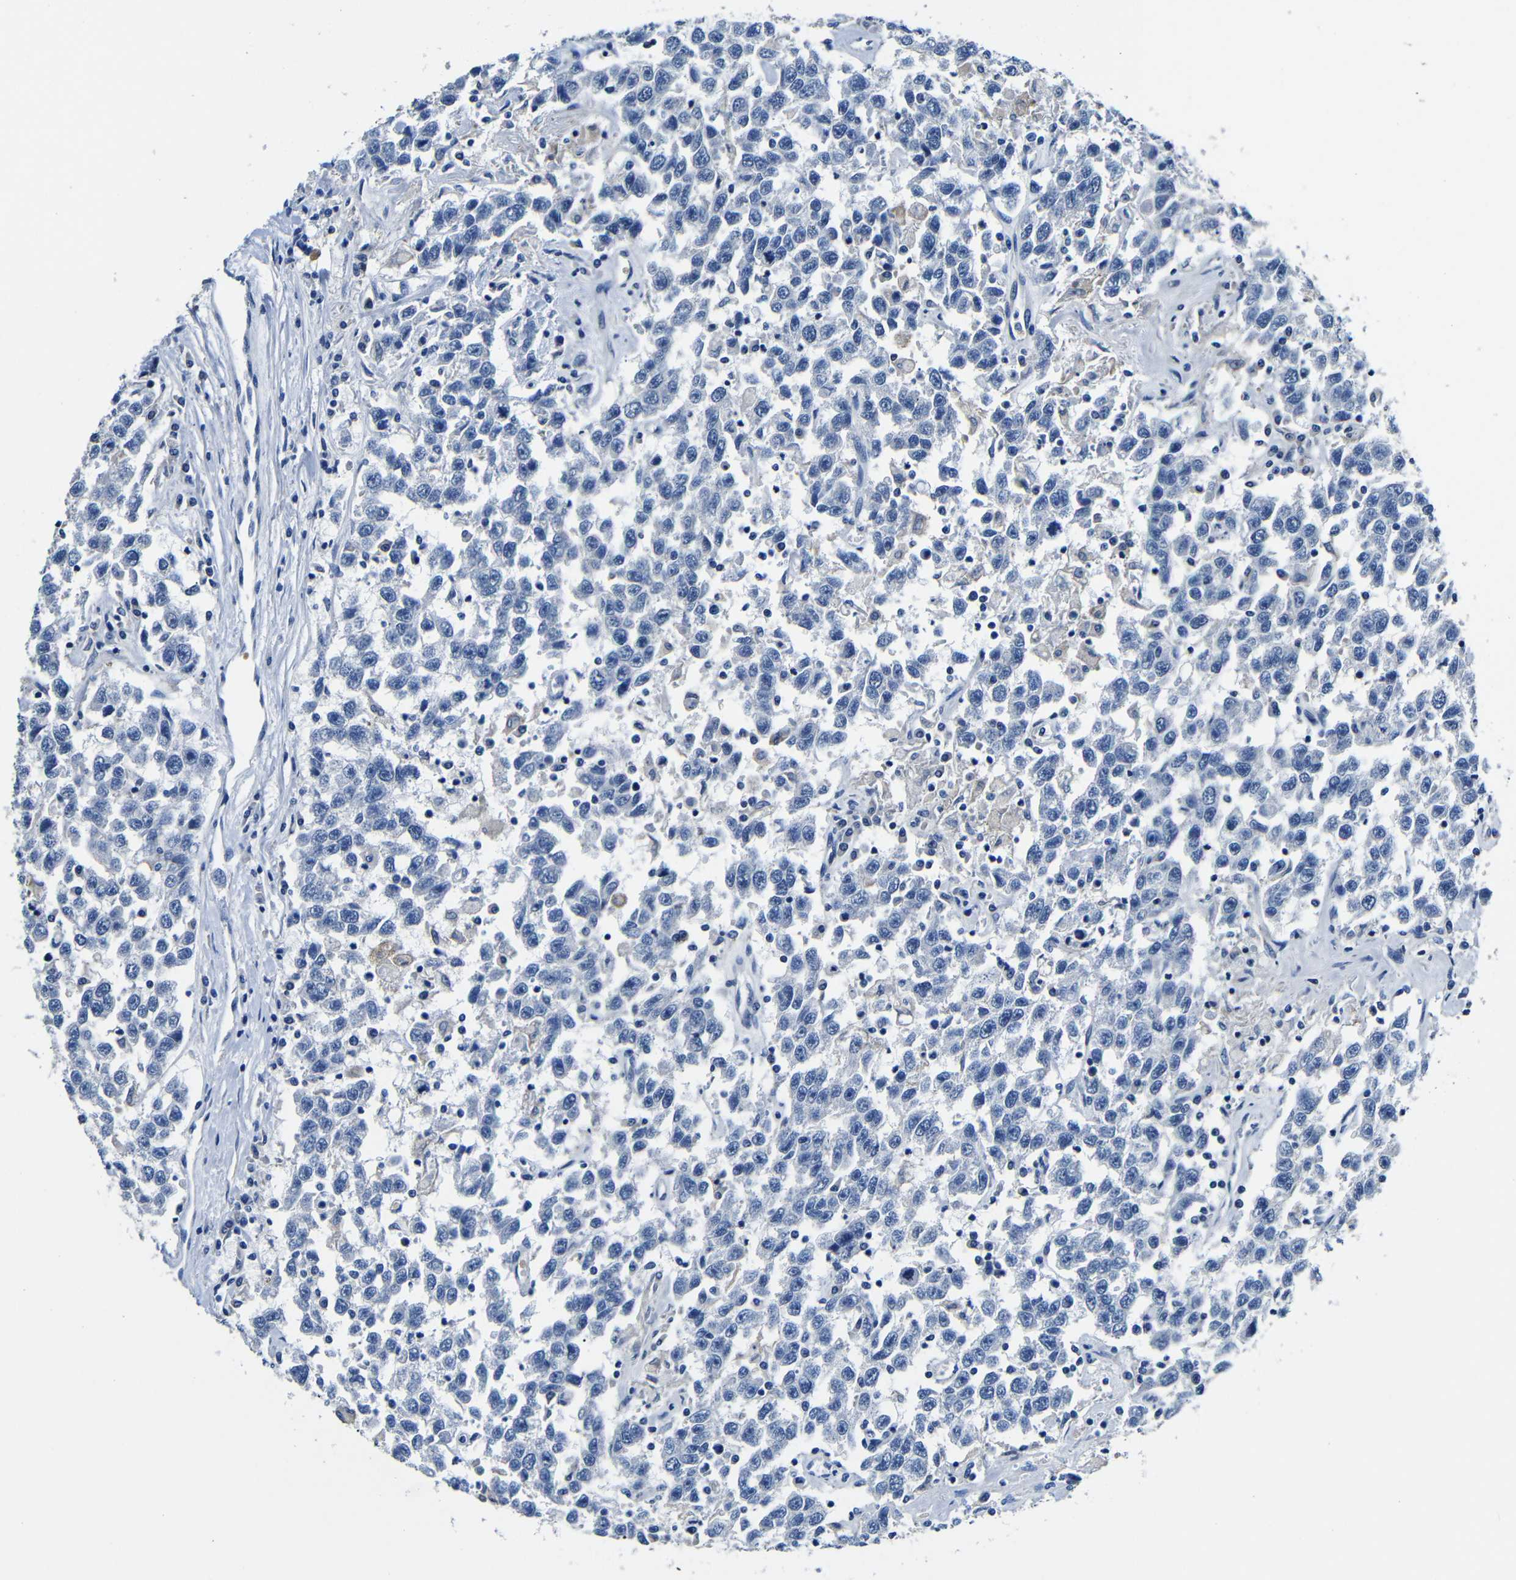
{"staining": {"intensity": "negative", "quantity": "none", "location": "none"}, "tissue": "testis cancer", "cell_type": "Tumor cells", "image_type": "cancer", "snomed": [{"axis": "morphology", "description": "Seminoma, NOS"}, {"axis": "topography", "description": "Testis"}], "caption": "The micrograph exhibits no staining of tumor cells in testis cancer.", "gene": "TNFAIP1", "patient": {"sex": "male", "age": 41}}